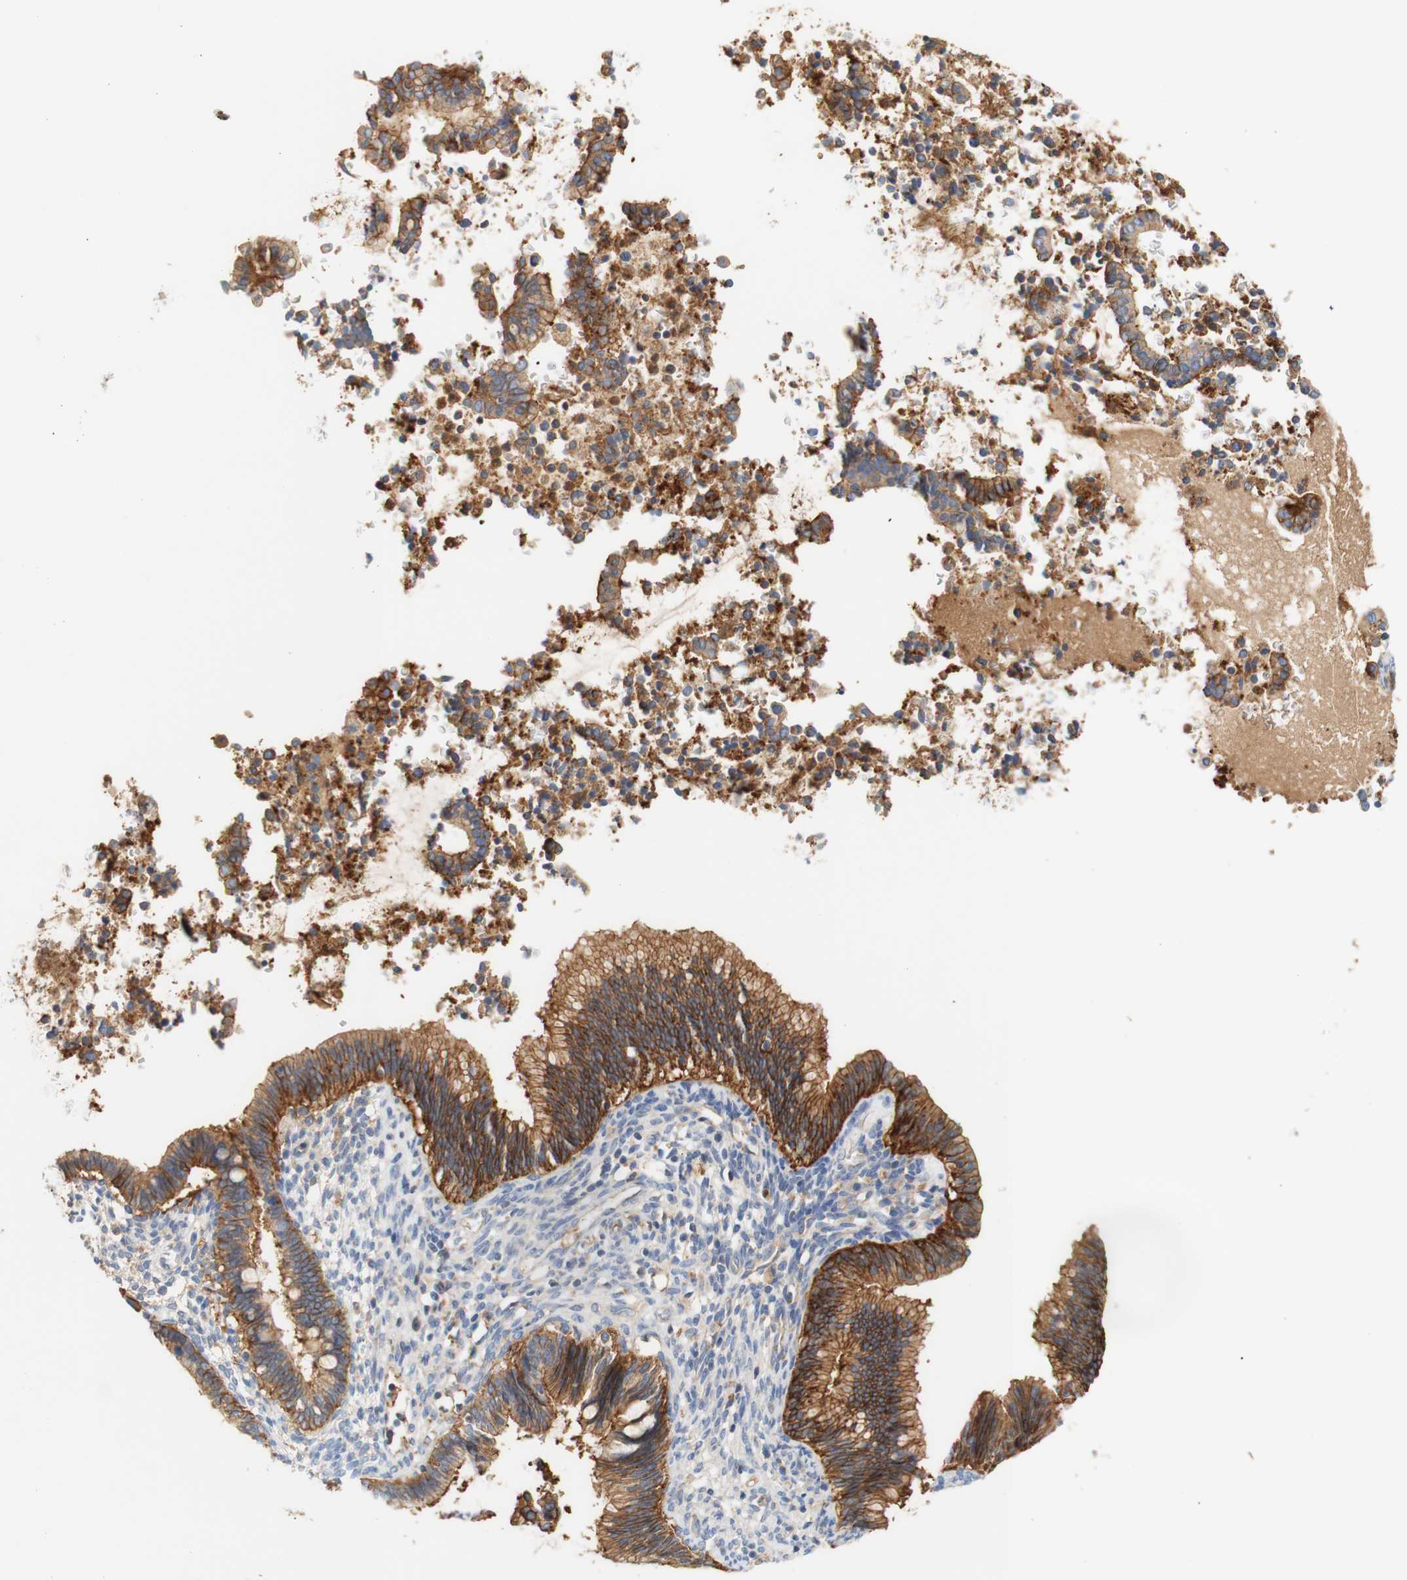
{"staining": {"intensity": "strong", "quantity": ">75%", "location": "cytoplasmic/membranous"}, "tissue": "cervical cancer", "cell_type": "Tumor cells", "image_type": "cancer", "snomed": [{"axis": "morphology", "description": "Adenocarcinoma, NOS"}, {"axis": "topography", "description": "Cervix"}], "caption": "Adenocarcinoma (cervical) stained with a brown dye displays strong cytoplasmic/membranous positive staining in about >75% of tumor cells.", "gene": "PCDH7", "patient": {"sex": "female", "age": 44}}